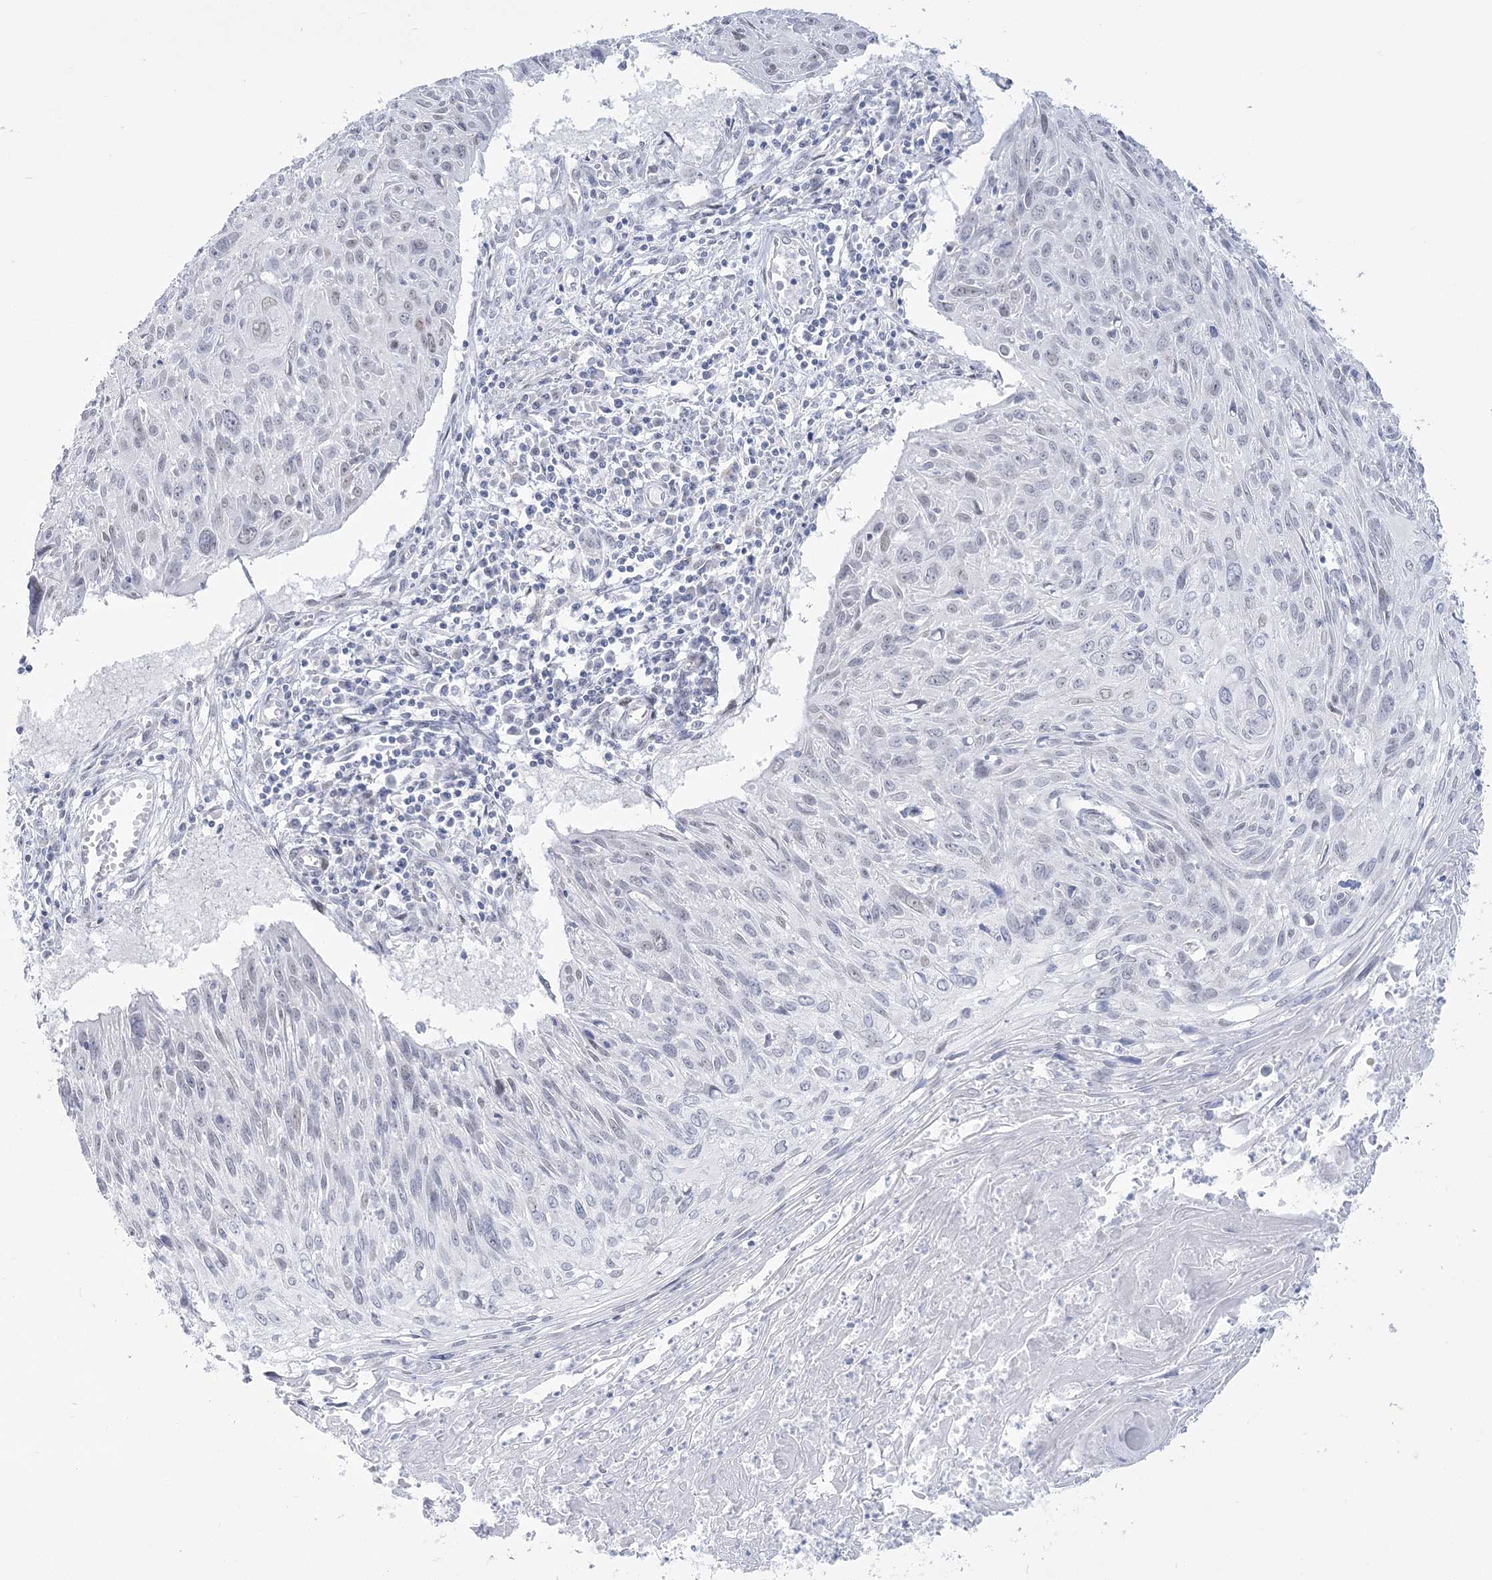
{"staining": {"intensity": "weak", "quantity": "<25%", "location": "nuclear"}, "tissue": "cervical cancer", "cell_type": "Tumor cells", "image_type": "cancer", "snomed": [{"axis": "morphology", "description": "Squamous cell carcinoma, NOS"}, {"axis": "topography", "description": "Cervix"}], "caption": "DAB (3,3'-diaminobenzidine) immunohistochemical staining of human squamous cell carcinoma (cervical) shows no significant positivity in tumor cells. Brightfield microscopy of IHC stained with DAB (3,3'-diaminobenzidine) (brown) and hematoxylin (blue), captured at high magnification.", "gene": "ZNF843", "patient": {"sex": "female", "age": 51}}